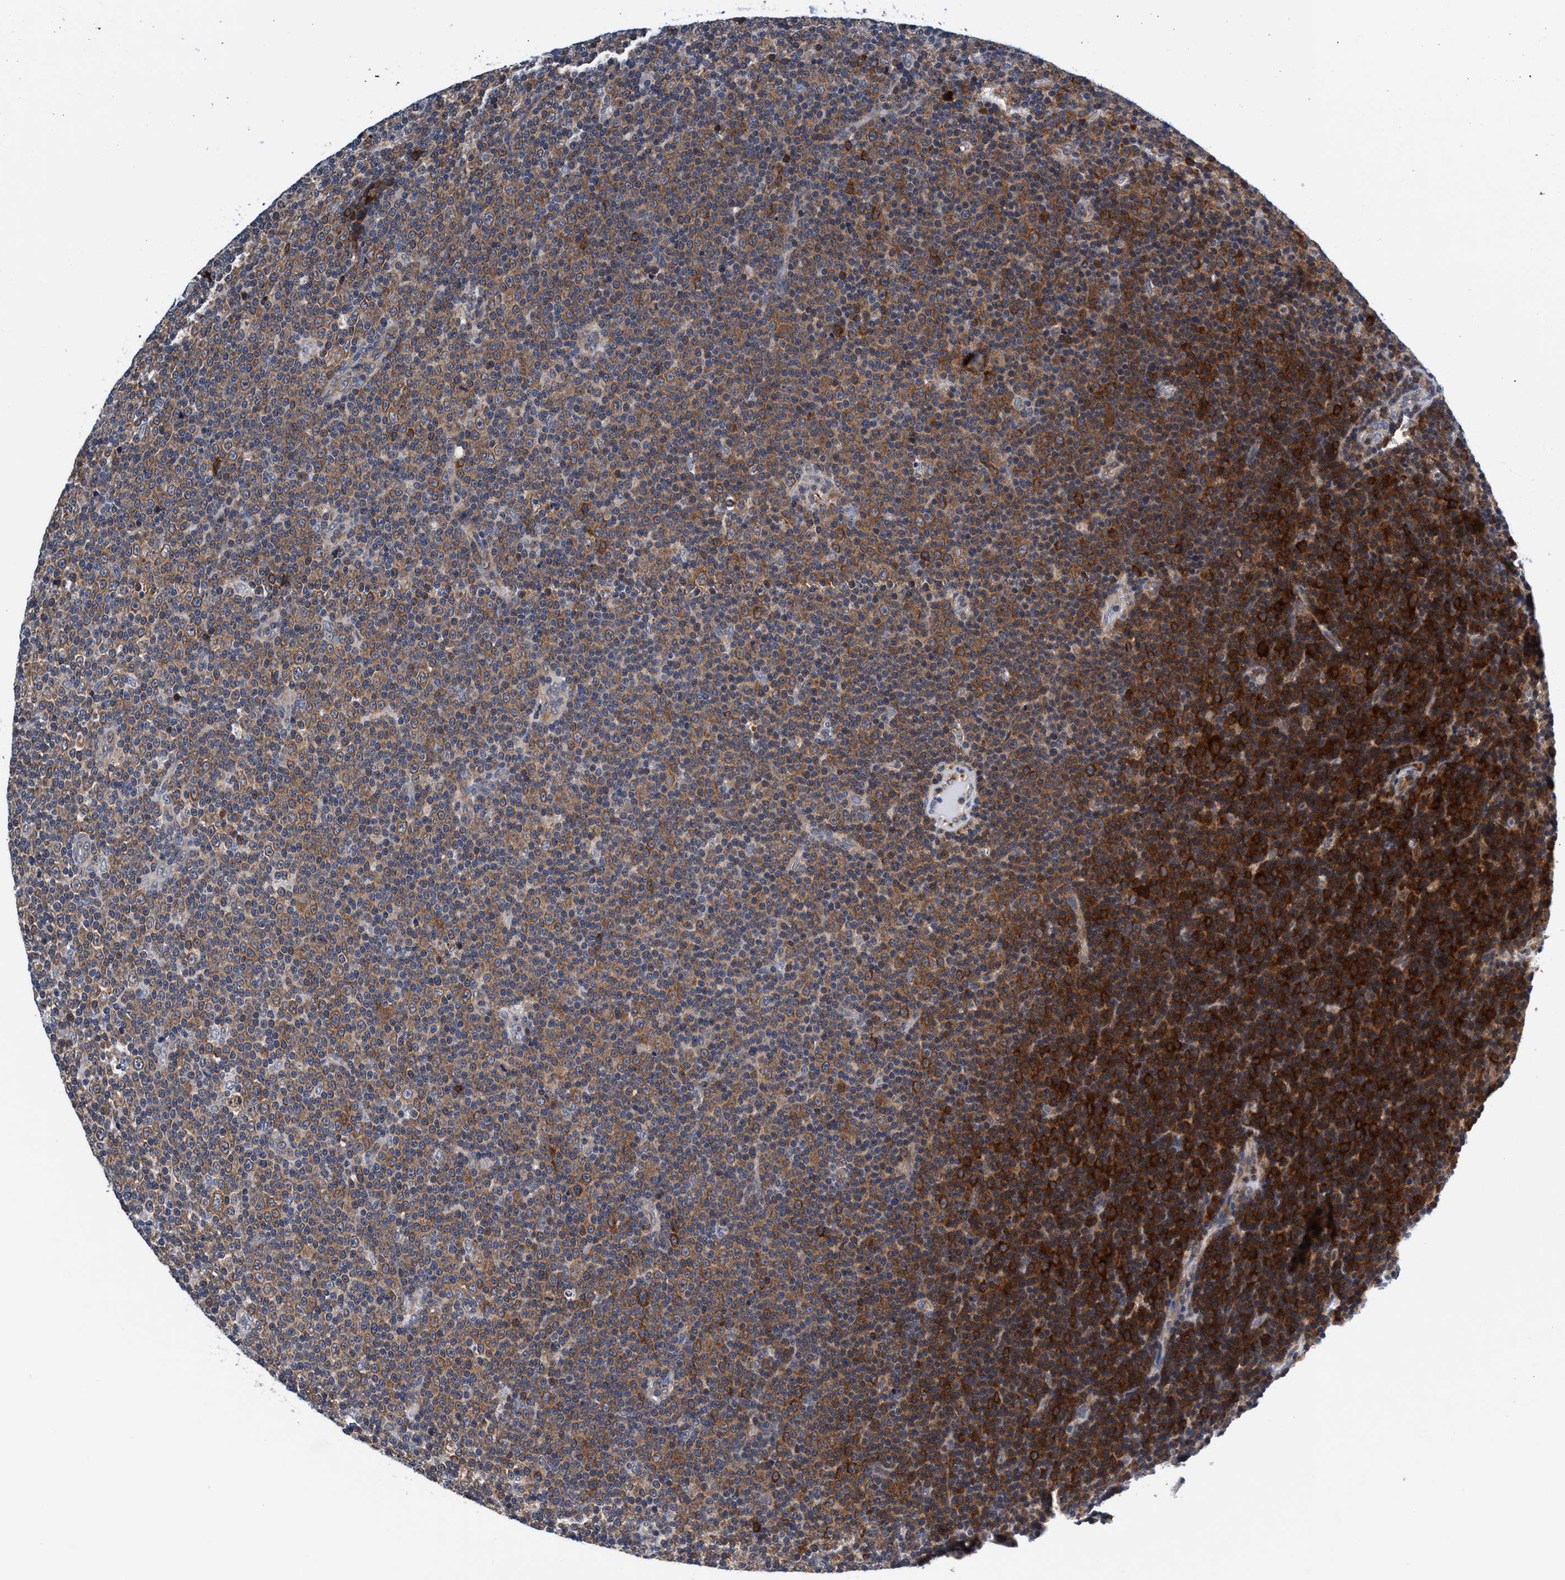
{"staining": {"intensity": "moderate", "quantity": "25%-75%", "location": "cytoplasmic/membranous"}, "tissue": "lymphoma", "cell_type": "Tumor cells", "image_type": "cancer", "snomed": [{"axis": "morphology", "description": "Malignant lymphoma, non-Hodgkin's type, Low grade"}, {"axis": "topography", "description": "Lymph node"}], "caption": "Brown immunohistochemical staining in low-grade malignant lymphoma, non-Hodgkin's type shows moderate cytoplasmic/membranous expression in approximately 25%-75% of tumor cells. Nuclei are stained in blue.", "gene": "AGAP2", "patient": {"sex": "female", "age": 67}}